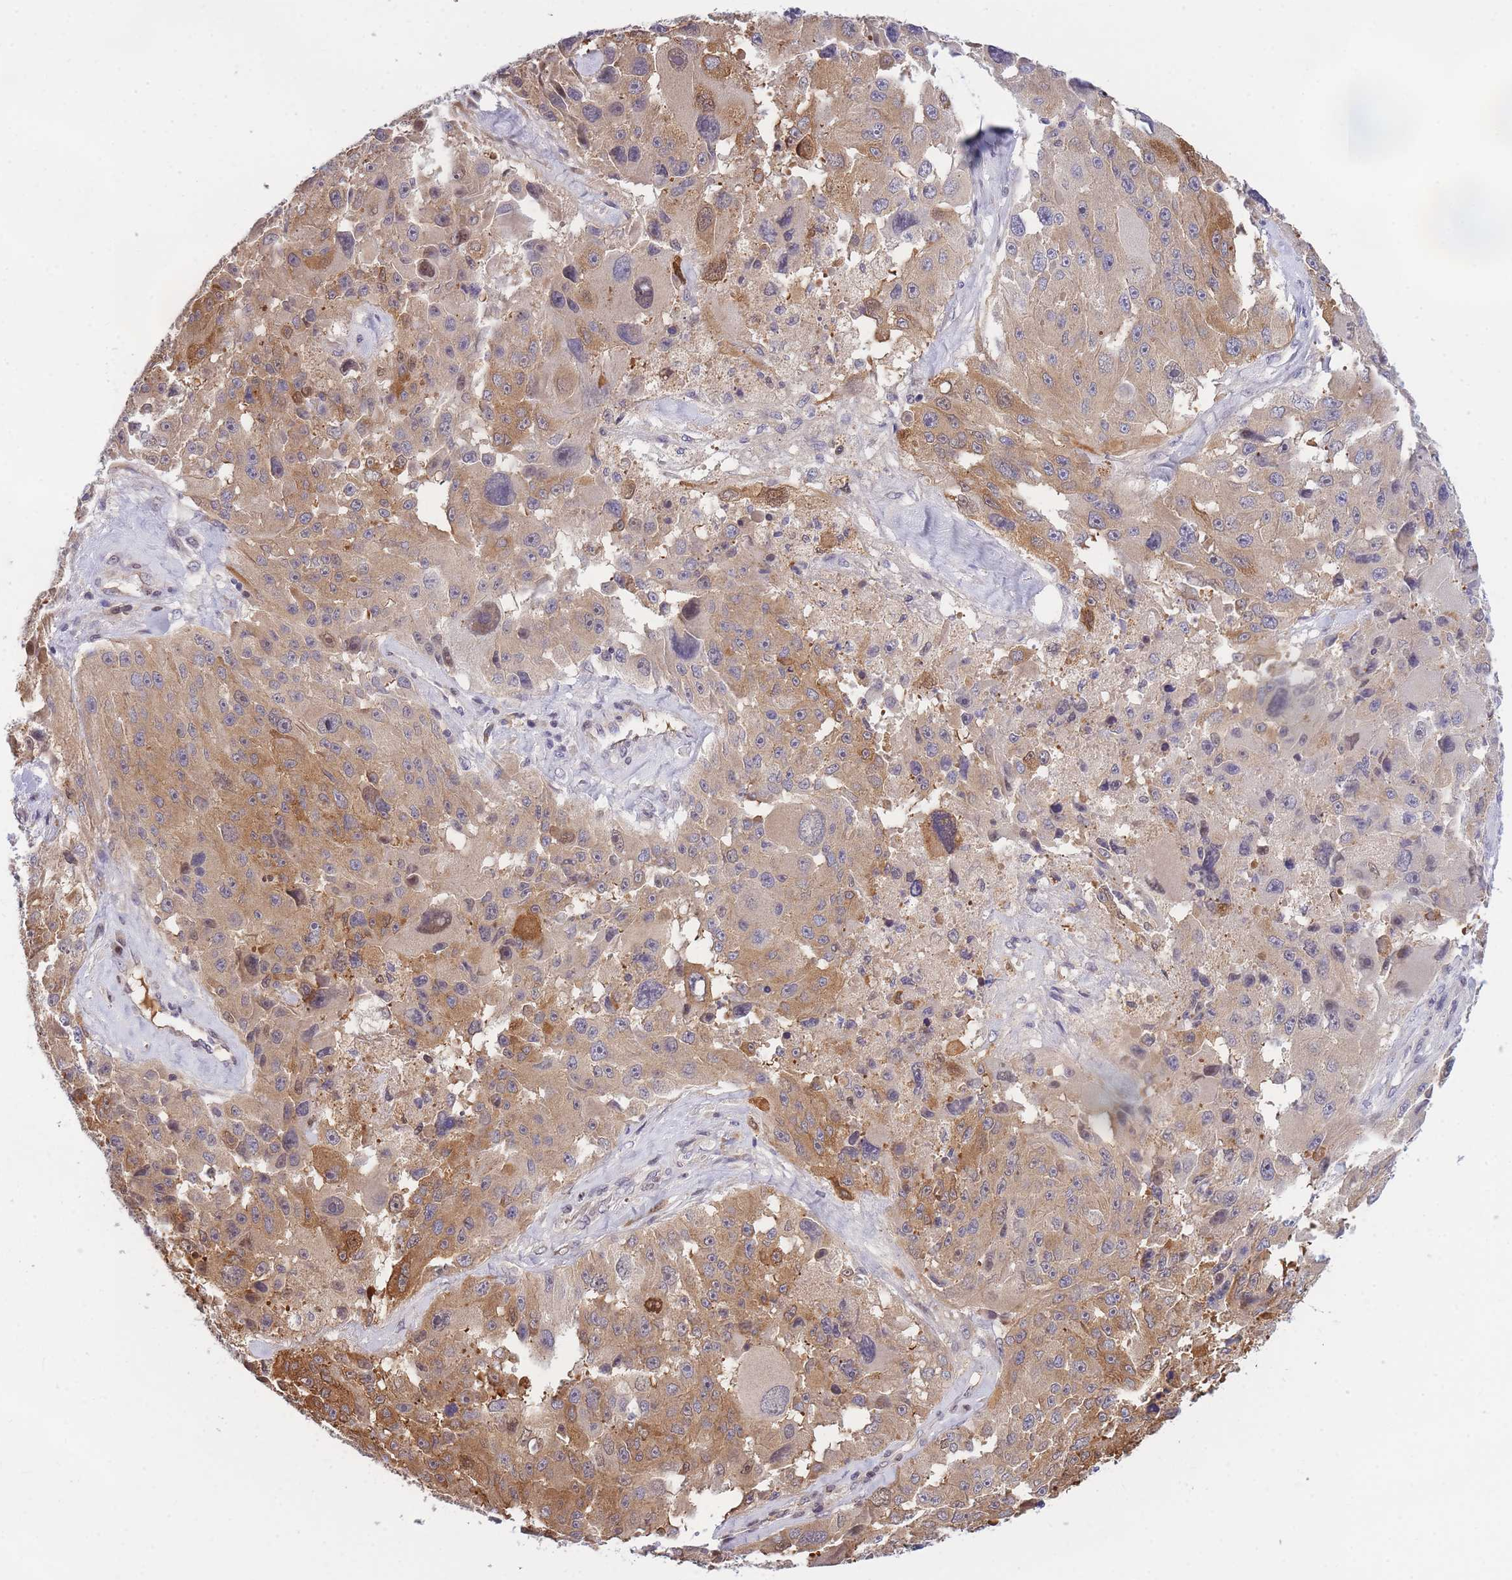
{"staining": {"intensity": "moderate", "quantity": "25%-75%", "location": "cytoplasmic/membranous,nuclear"}, "tissue": "melanoma", "cell_type": "Tumor cells", "image_type": "cancer", "snomed": [{"axis": "morphology", "description": "Malignant melanoma, Metastatic site"}, {"axis": "topography", "description": "Lymph node"}], "caption": "Malignant melanoma (metastatic site) stained with DAB immunohistochemistry (IHC) demonstrates medium levels of moderate cytoplasmic/membranous and nuclear staining in about 25%-75% of tumor cells.", "gene": "CRACD", "patient": {"sex": "male", "age": 62}}